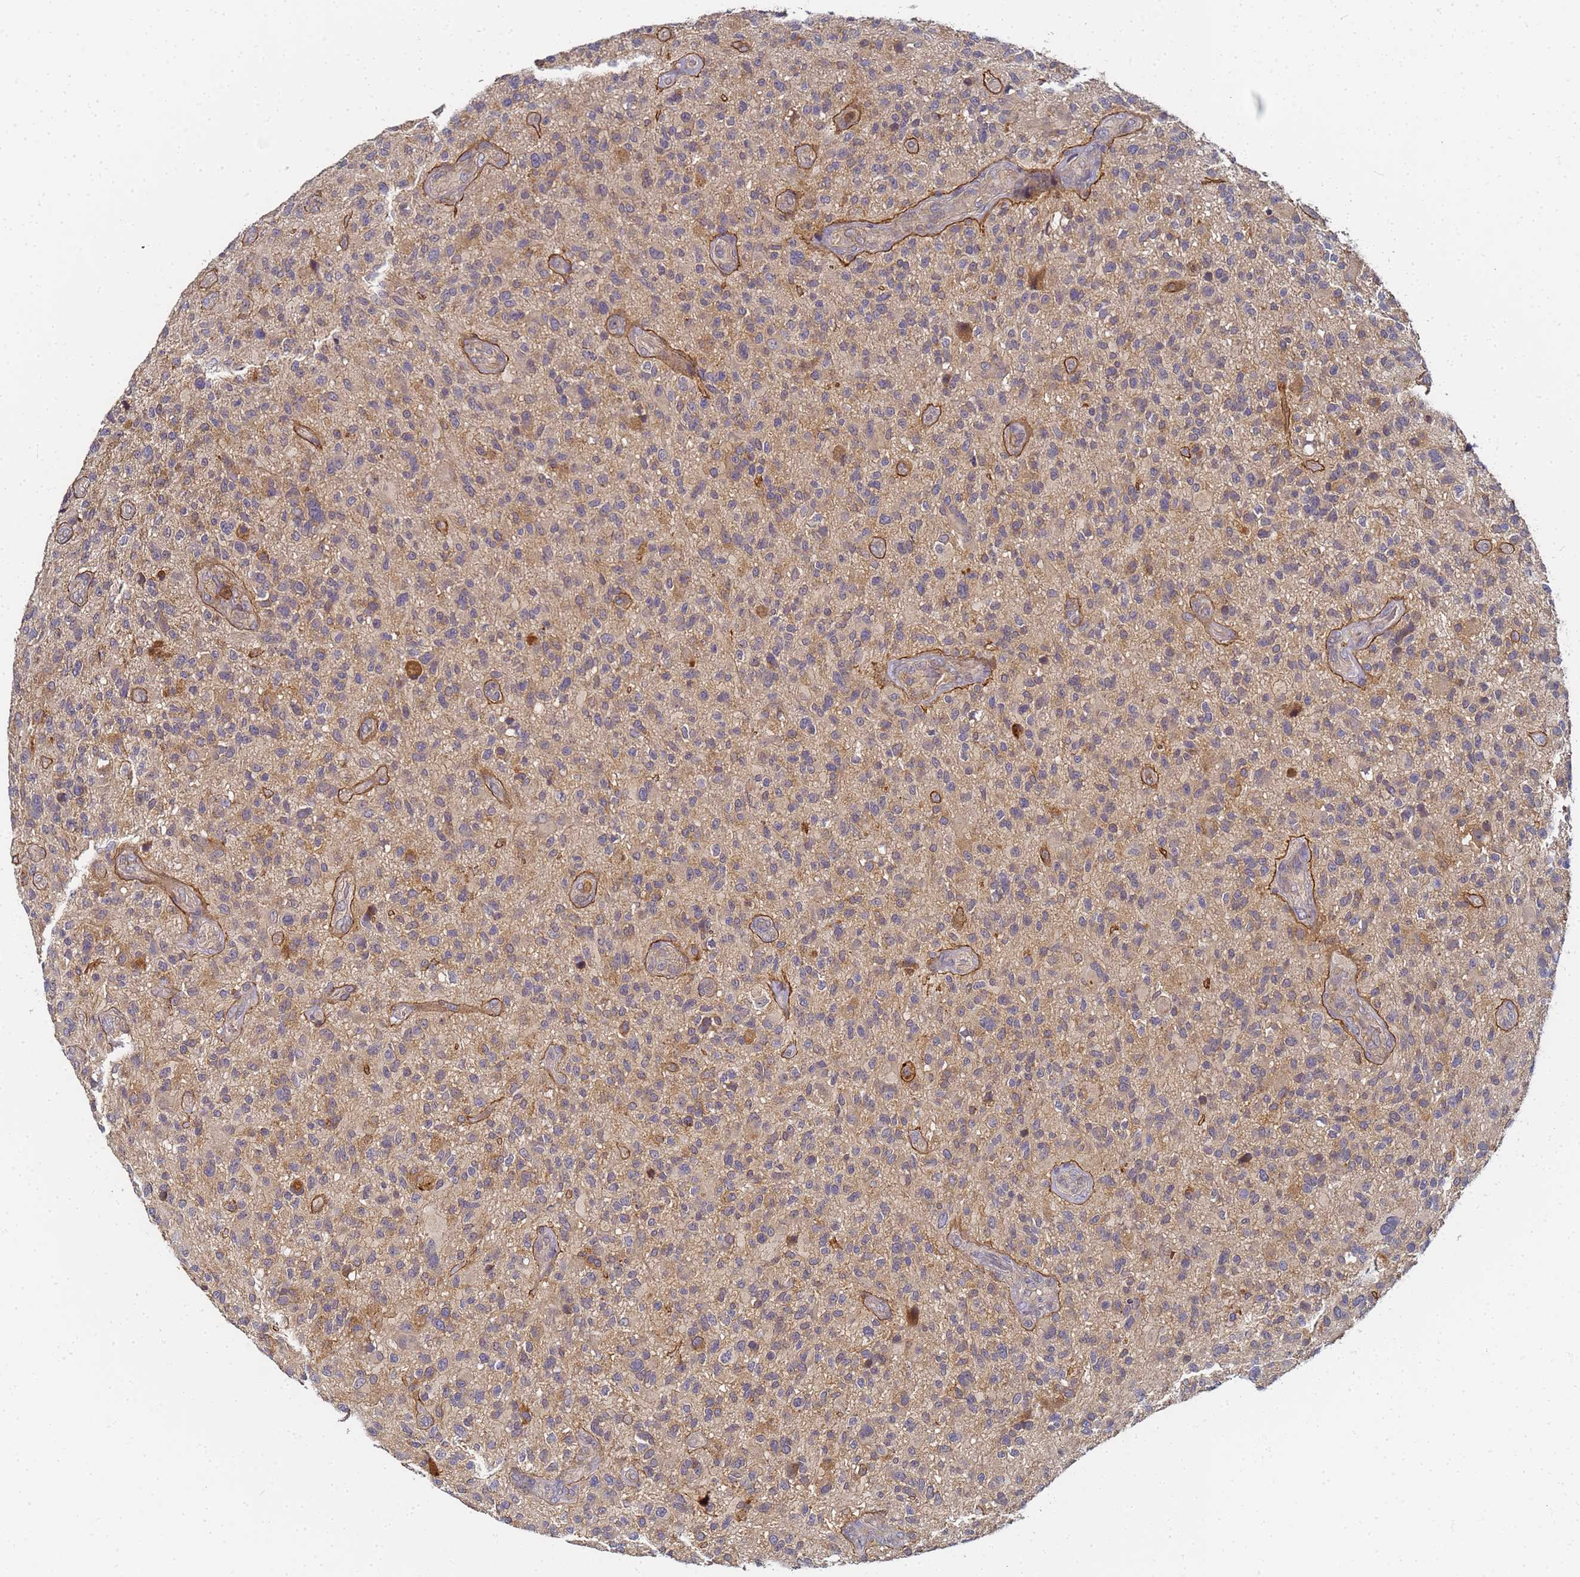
{"staining": {"intensity": "negative", "quantity": "none", "location": "none"}, "tissue": "glioma", "cell_type": "Tumor cells", "image_type": "cancer", "snomed": [{"axis": "morphology", "description": "Glioma, malignant, High grade"}, {"axis": "topography", "description": "Brain"}], "caption": "There is no significant expression in tumor cells of malignant glioma (high-grade).", "gene": "LRRC69", "patient": {"sex": "male", "age": 47}}